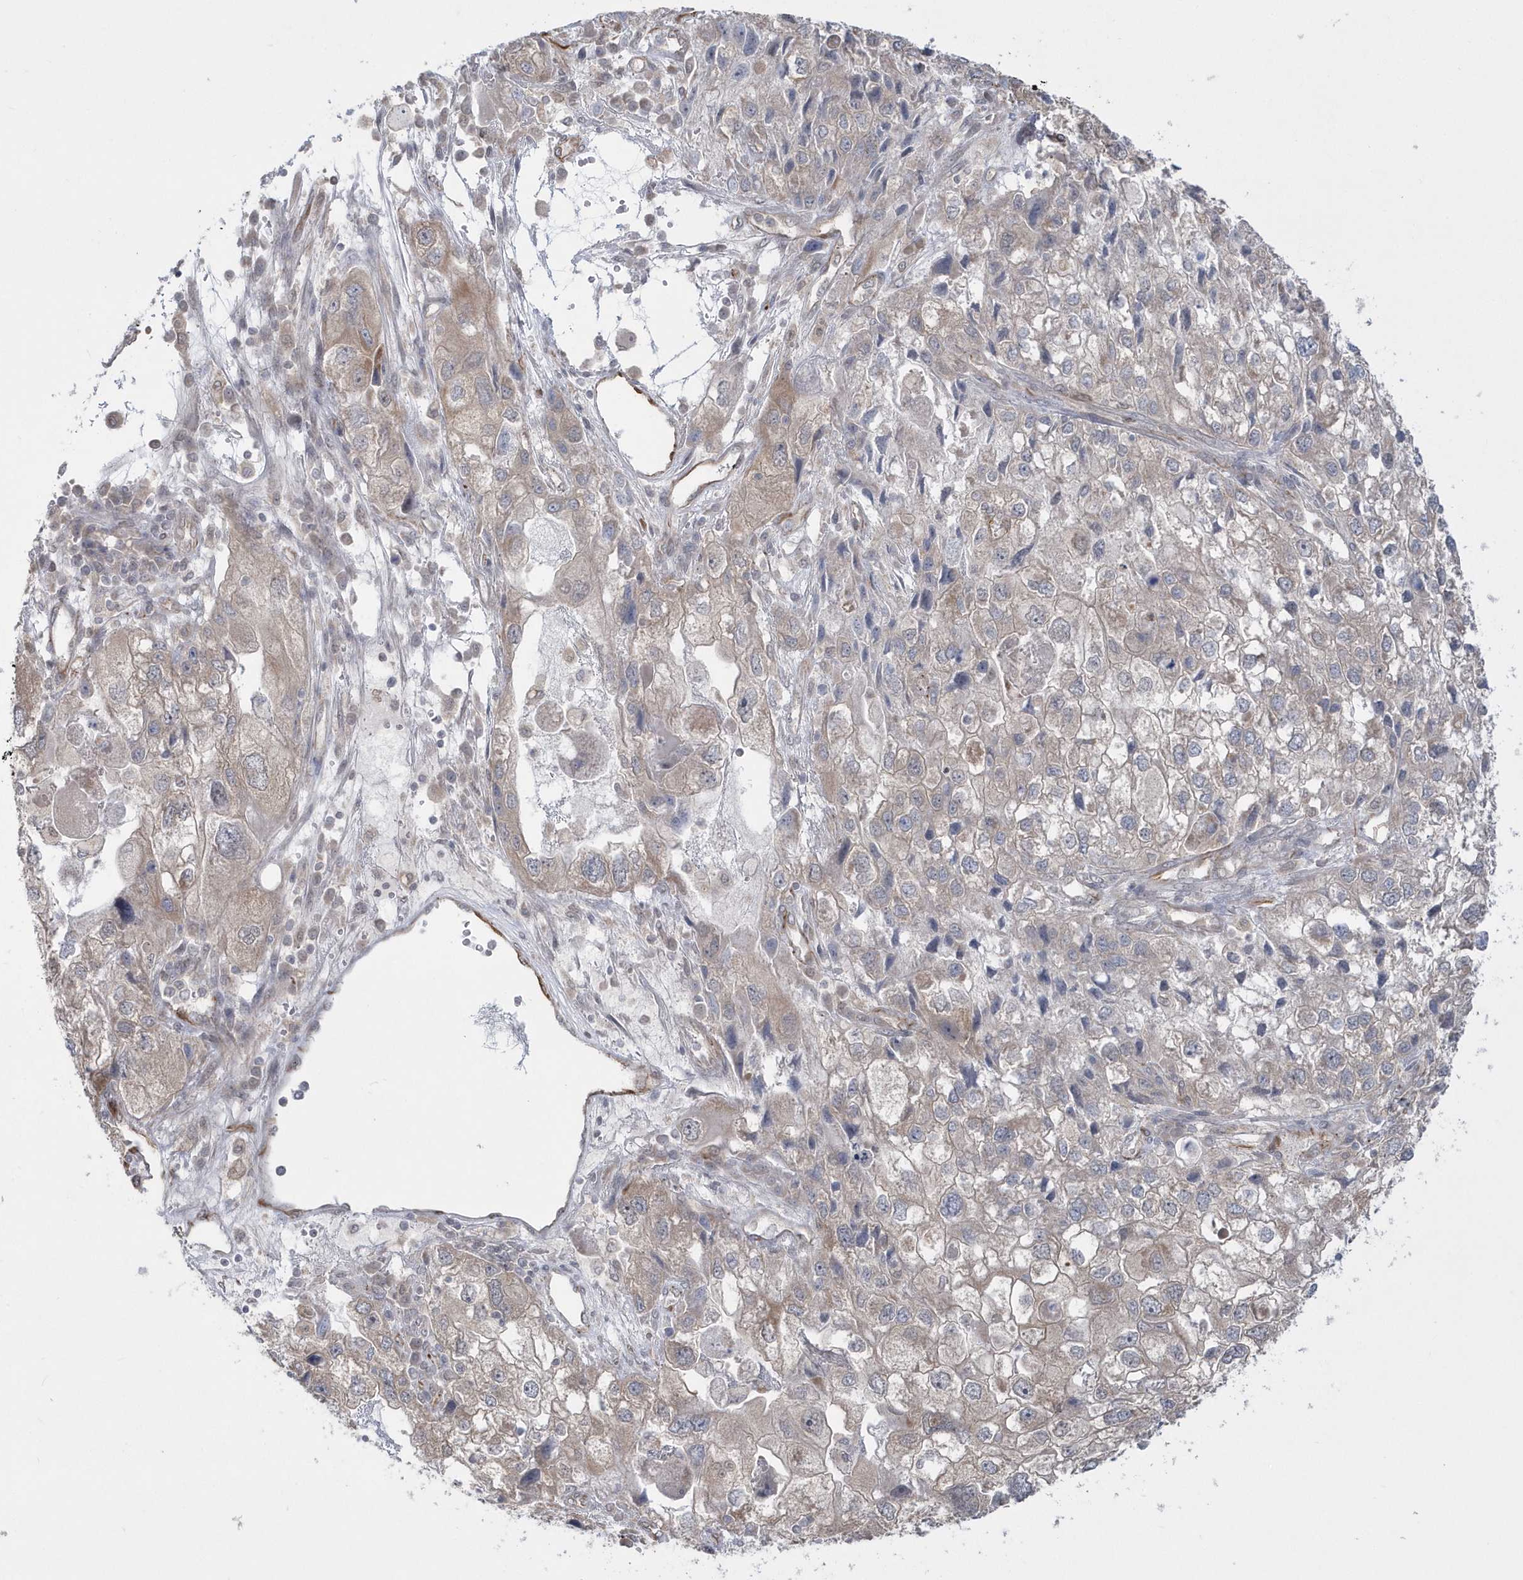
{"staining": {"intensity": "negative", "quantity": "none", "location": "none"}, "tissue": "endometrial cancer", "cell_type": "Tumor cells", "image_type": "cancer", "snomed": [{"axis": "morphology", "description": "Adenocarcinoma, NOS"}, {"axis": "topography", "description": "Endometrium"}], "caption": "High magnification brightfield microscopy of adenocarcinoma (endometrial) stained with DAB (brown) and counterstained with hematoxylin (blue): tumor cells show no significant expression.", "gene": "DHX57", "patient": {"sex": "female", "age": 49}}